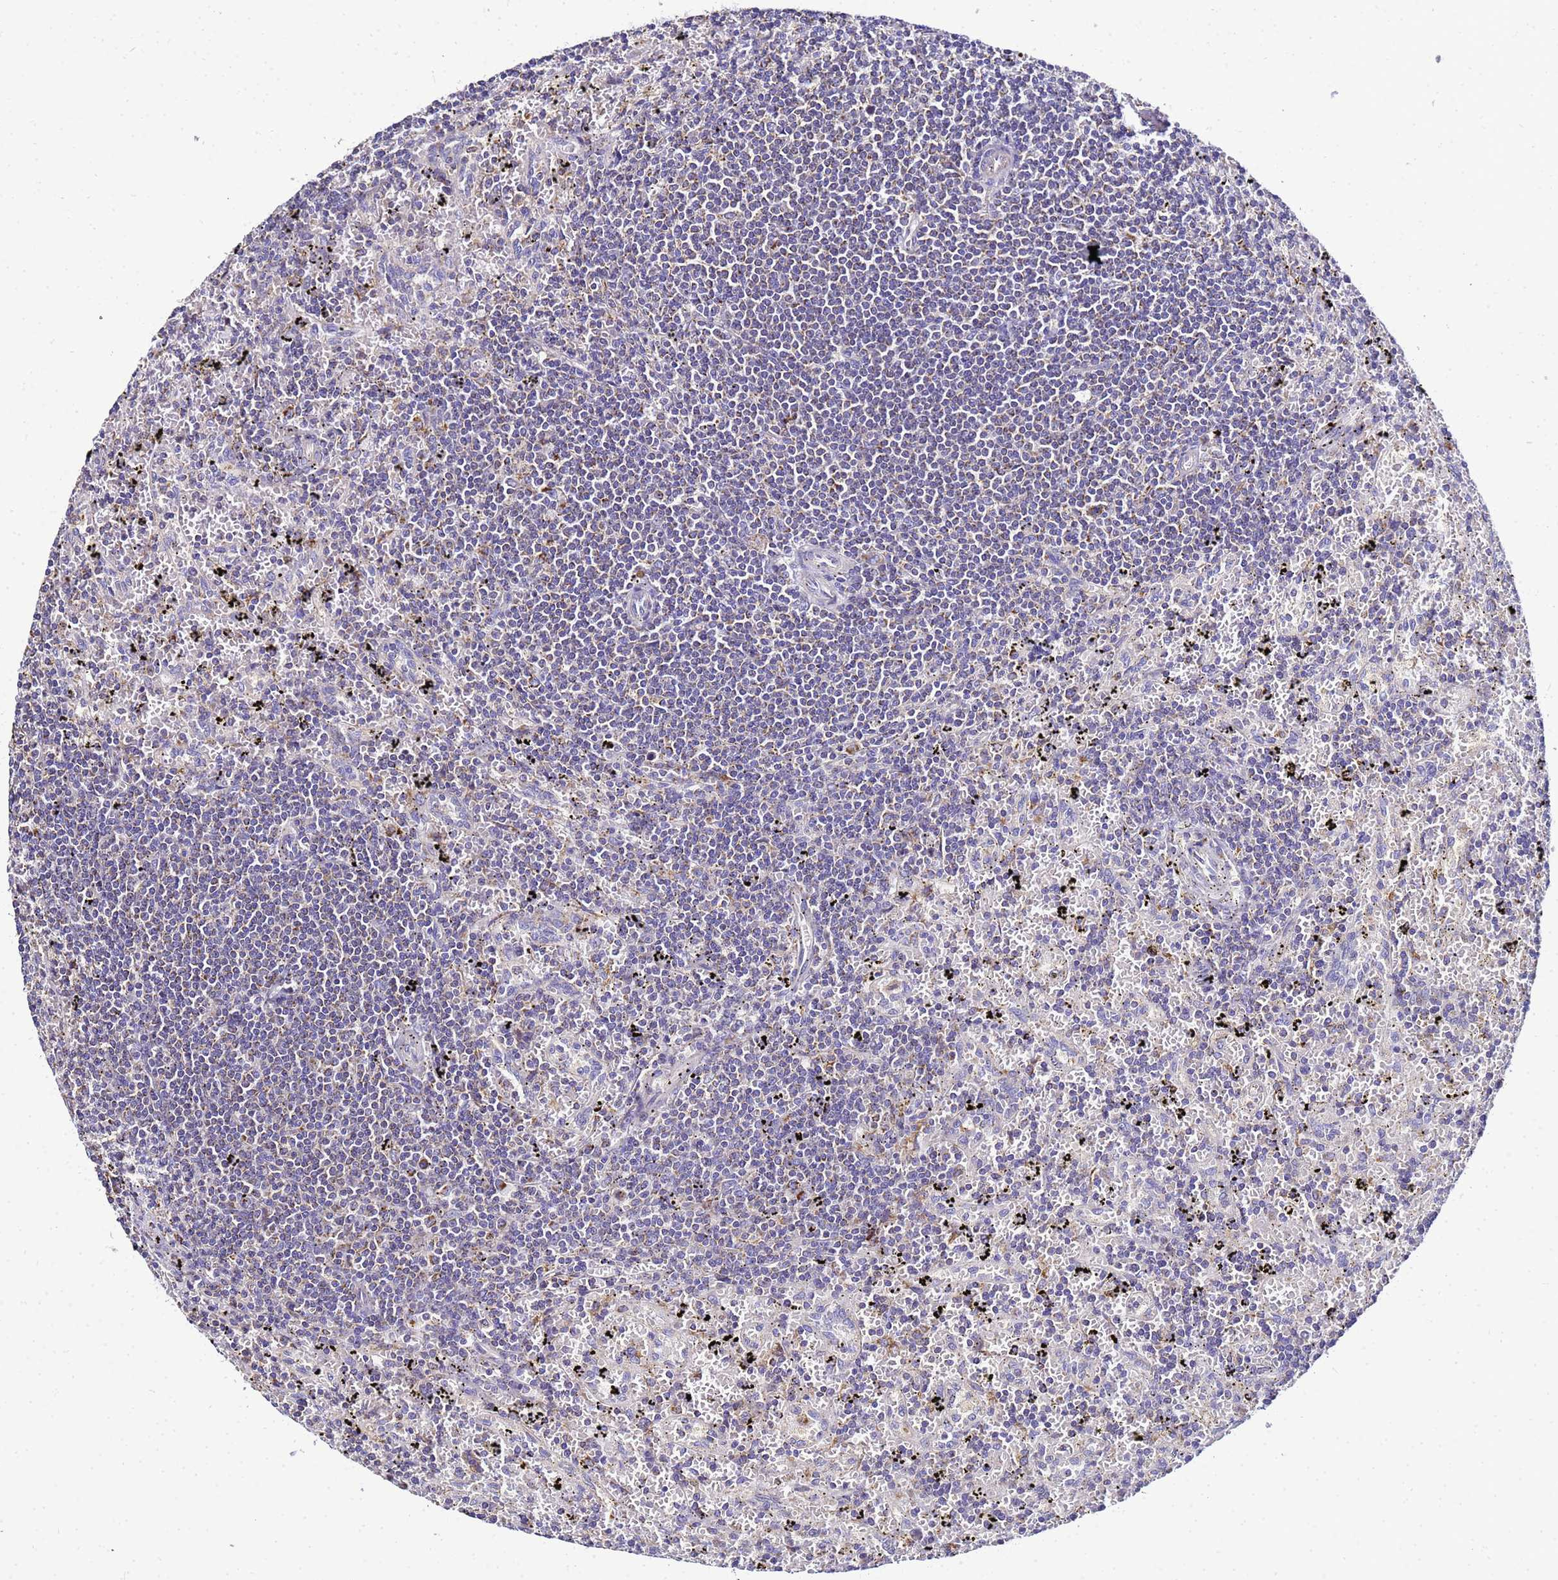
{"staining": {"intensity": "negative", "quantity": "none", "location": "none"}, "tissue": "lymphoma", "cell_type": "Tumor cells", "image_type": "cancer", "snomed": [{"axis": "morphology", "description": "Malignant lymphoma, non-Hodgkin's type, Low grade"}, {"axis": "topography", "description": "Spleen"}], "caption": "An immunohistochemistry histopathology image of malignant lymphoma, non-Hodgkin's type (low-grade) is shown. There is no staining in tumor cells of malignant lymphoma, non-Hodgkin's type (low-grade).", "gene": "HIGD2A", "patient": {"sex": "male", "age": 76}}